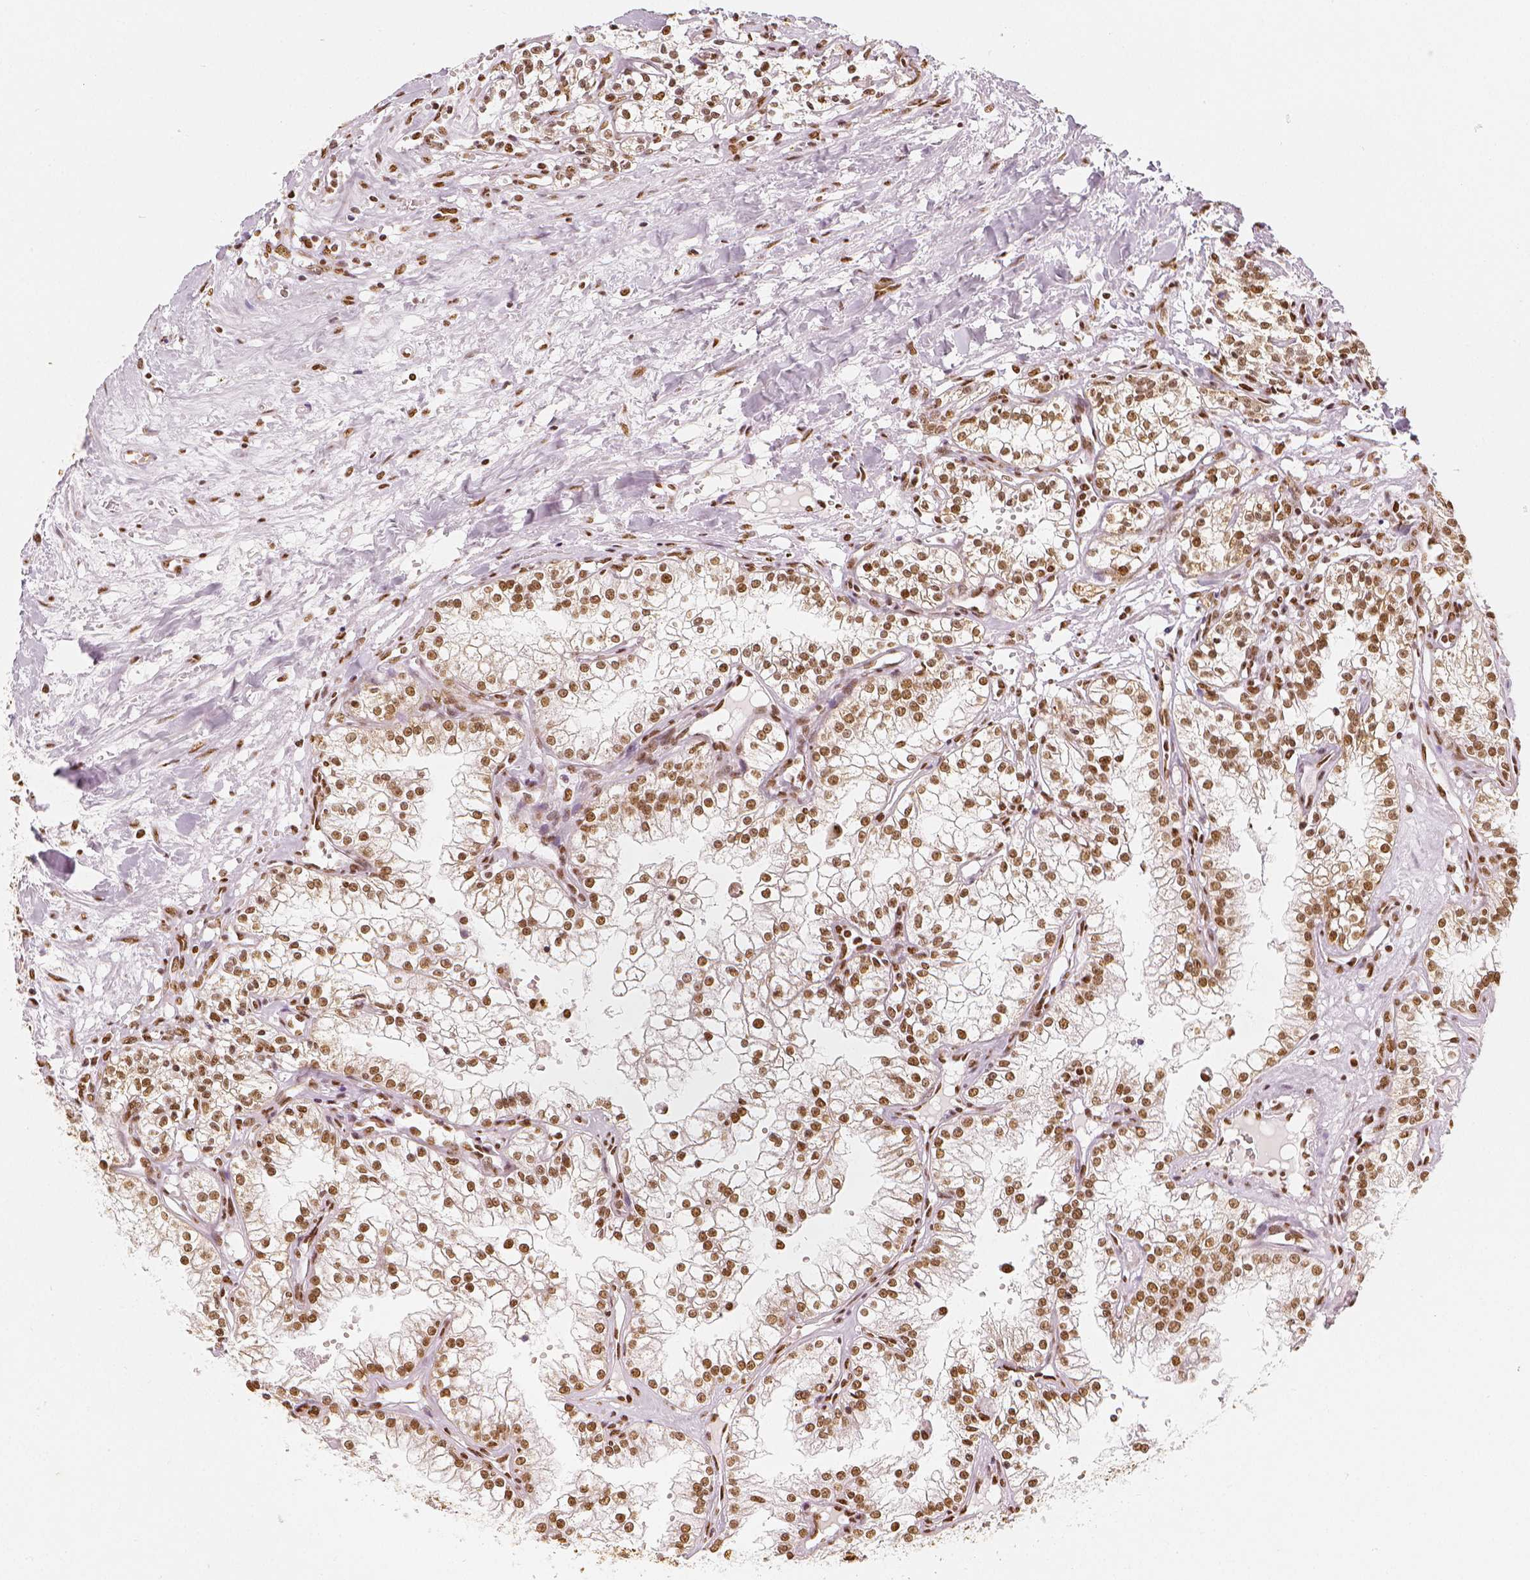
{"staining": {"intensity": "moderate", "quantity": ">75%", "location": "nuclear"}, "tissue": "renal cancer", "cell_type": "Tumor cells", "image_type": "cancer", "snomed": [{"axis": "morphology", "description": "Adenocarcinoma, NOS"}, {"axis": "topography", "description": "Kidney"}], "caption": "This image shows IHC staining of renal adenocarcinoma, with medium moderate nuclear staining in approximately >75% of tumor cells.", "gene": "KDM5B", "patient": {"sex": "male", "age": 36}}